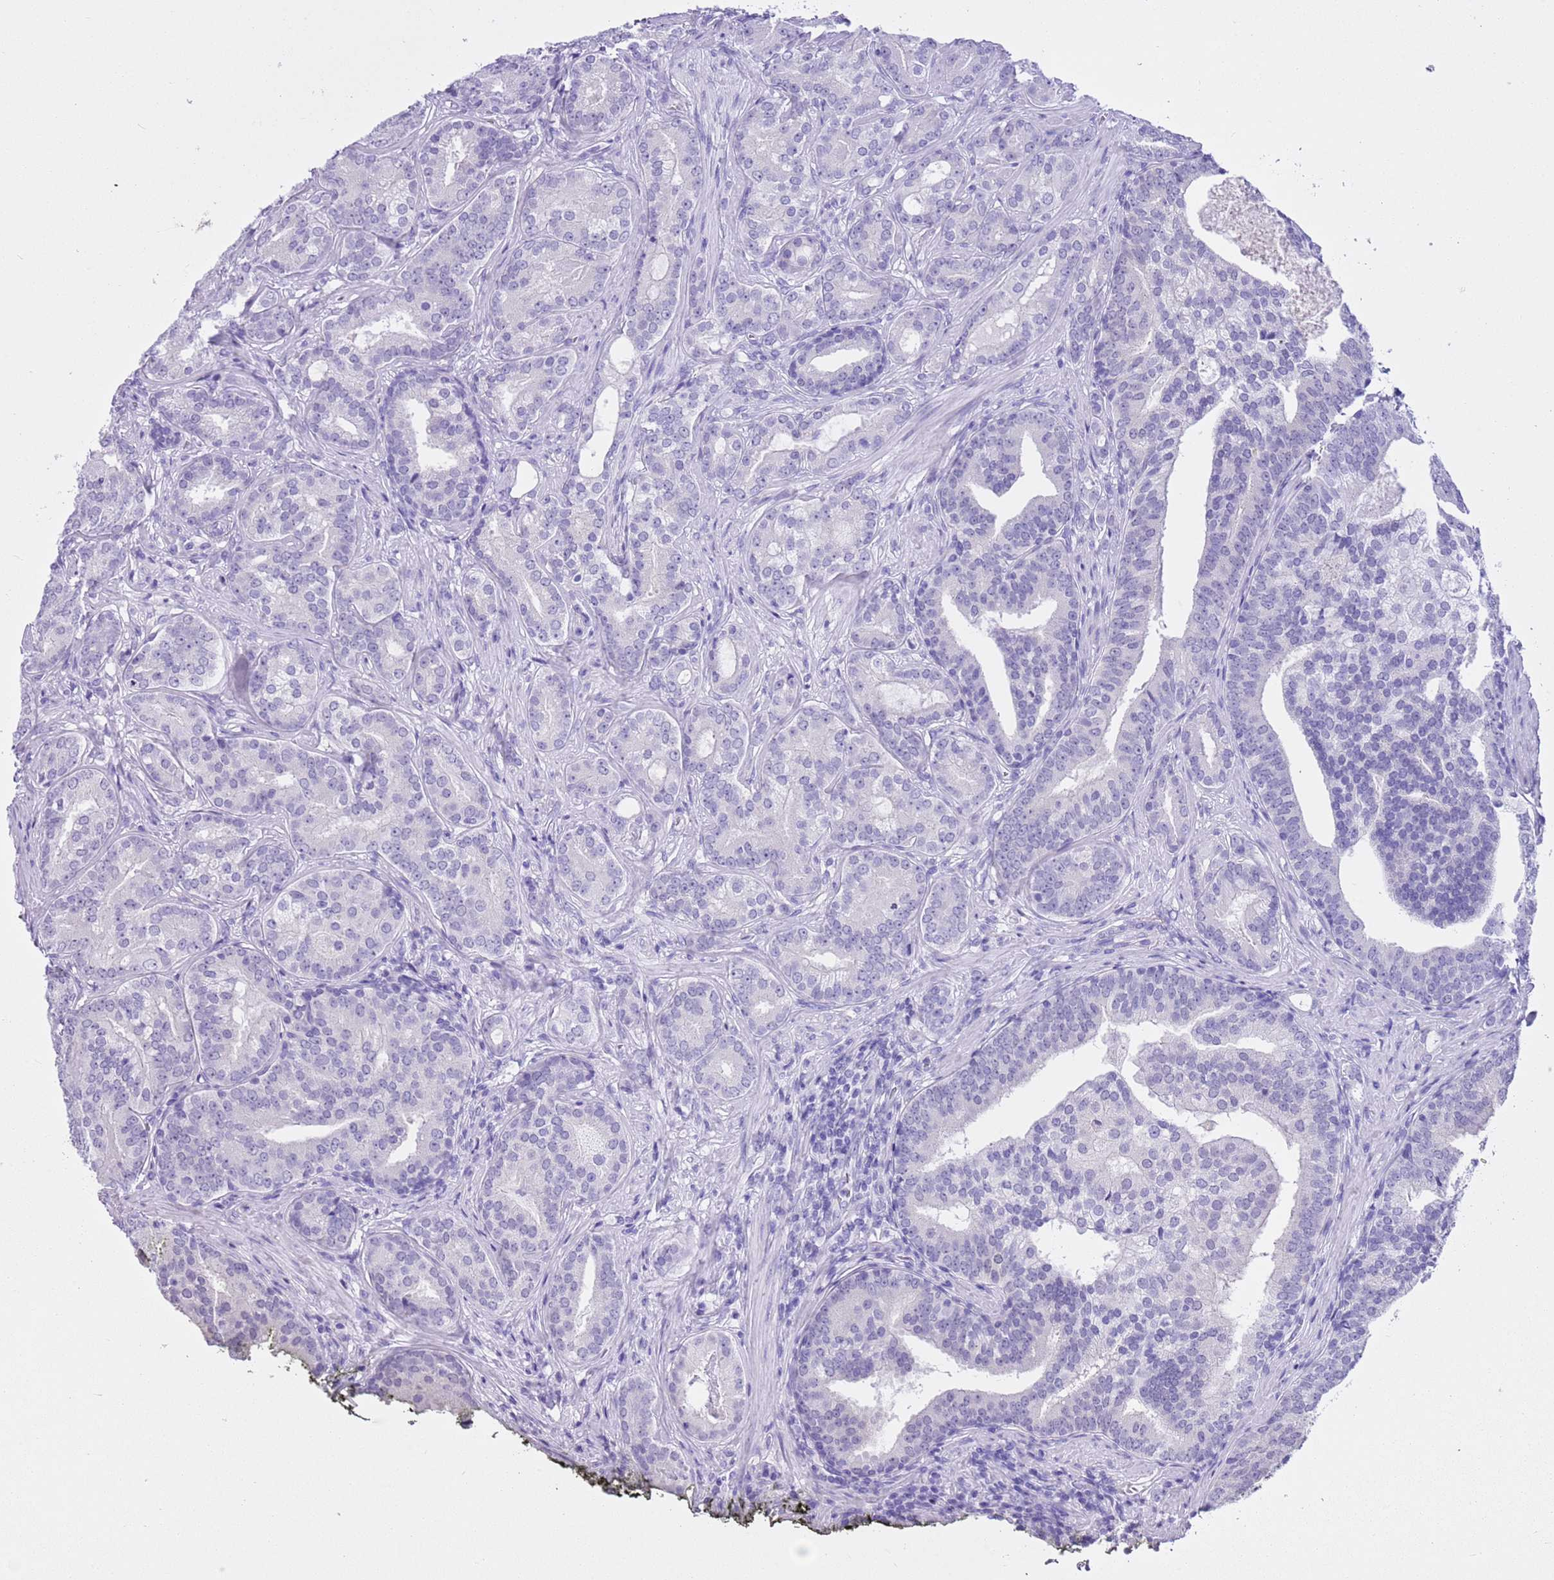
{"staining": {"intensity": "negative", "quantity": "none", "location": "none"}, "tissue": "prostate cancer", "cell_type": "Tumor cells", "image_type": "cancer", "snomed": [{"axis": "morphology", "description": "Adenocarcinoma, High grade"}, {"axis": "topography", "description": "Prostate"}], "caption": "Tumor cells are negative for protein expression in human high-grade adenocarcinoma (prostate).", "gene": "TMEM185B", "patient": {"sex": "male", "age": 55}}